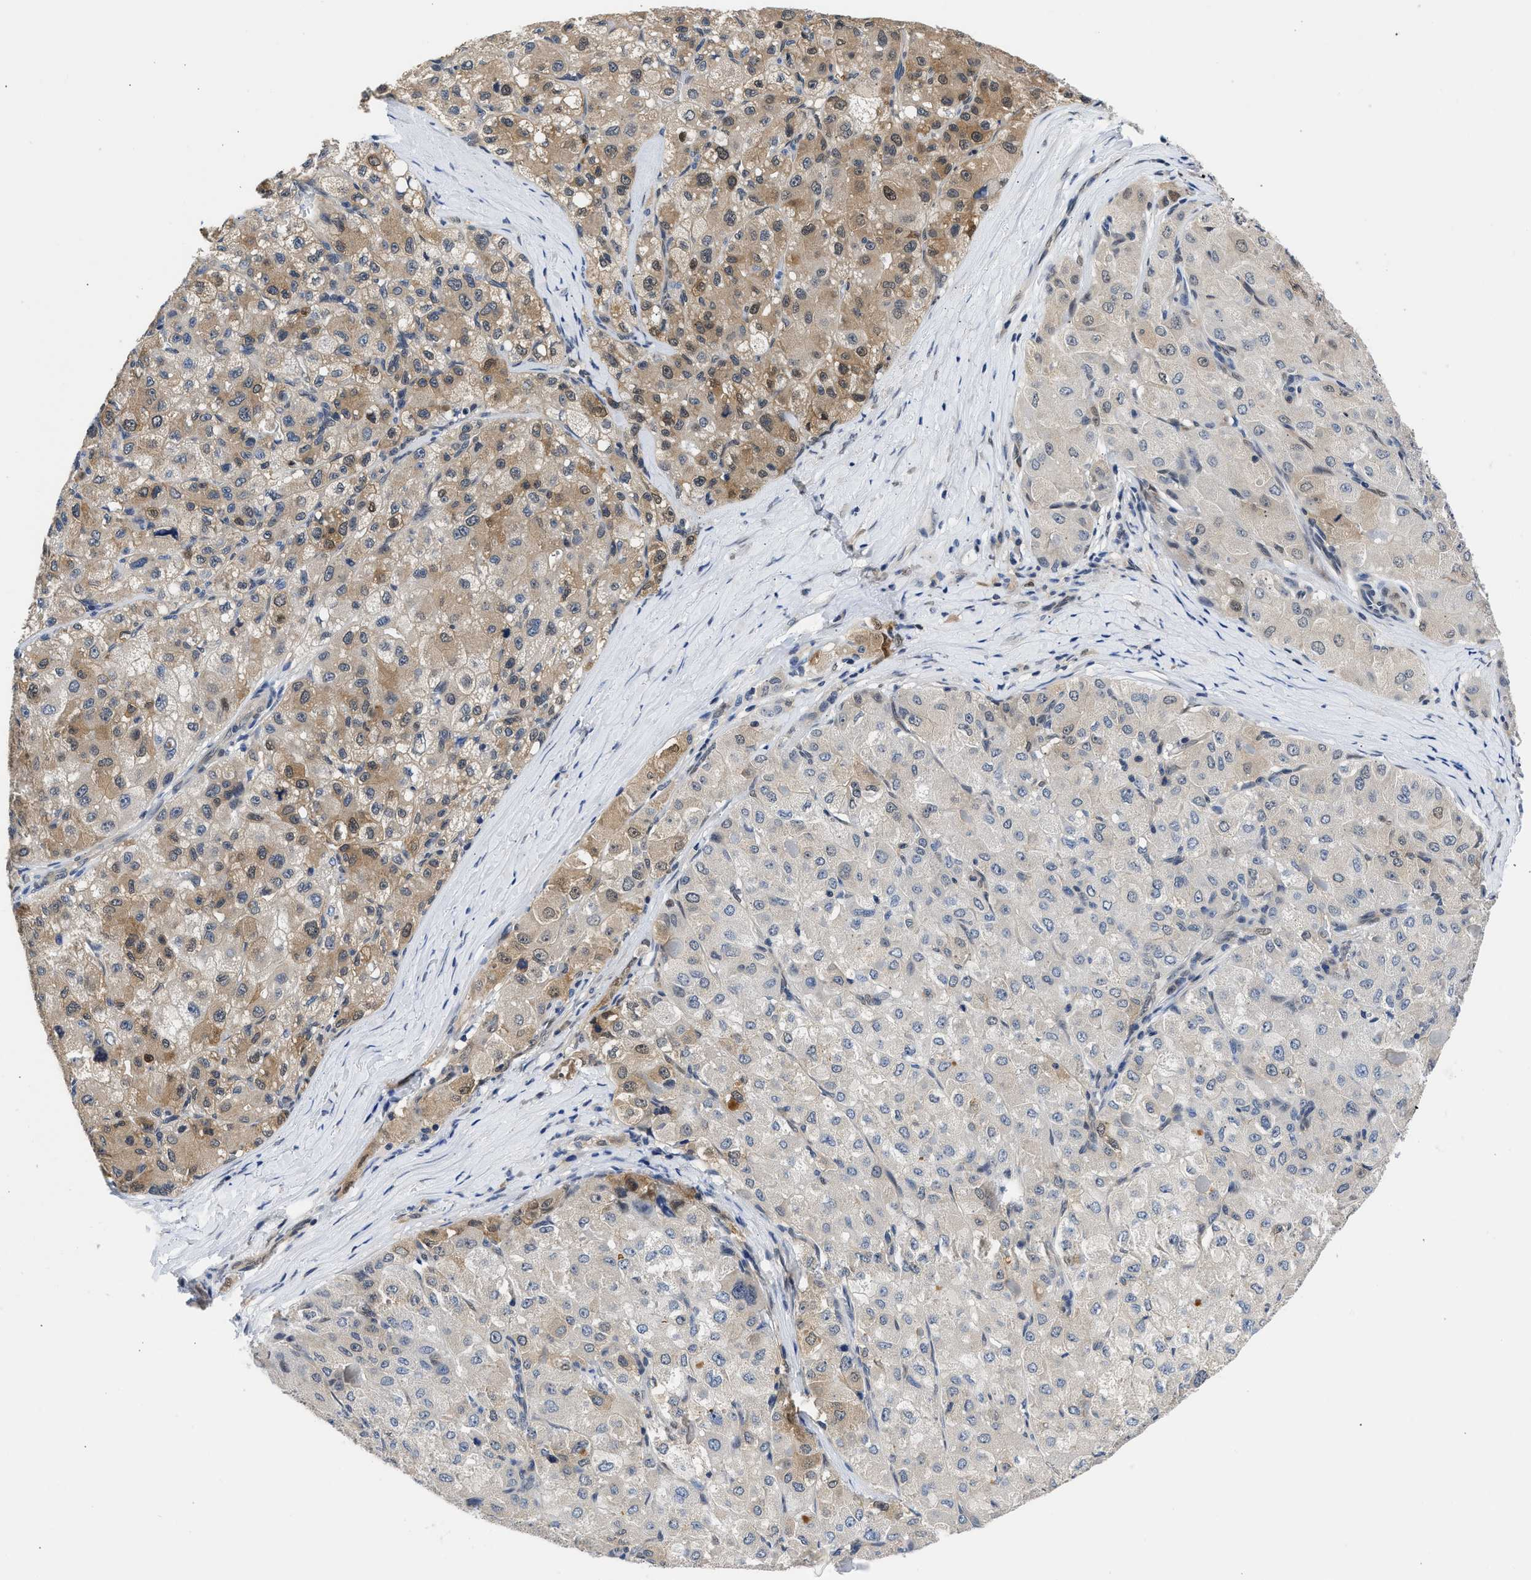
{"staining": {"intensity": "moderate", "quantity": "25%-75%", "location": "cytoplasmic/membranous,nuclear"}, "tissue": "liver cancer", "cell_type": "Tumor cells", "image_type": "cancer", "snomed": [{"axis": "morphology", "description": "Carcinoma, Hepatocellular, NOS"}, {"axis": "topography", "description": "Liver"}], "caption": "A micrograph showing moderate cytoplasmic/membranous and nuclear positivity in about 25%-75% of tumor cells in hepatocellular carcinoma (liver), as visualized by brown immunohistochemical staining.", "gene": "XPO5", "patient": {"sex": "male", "age": 80}}